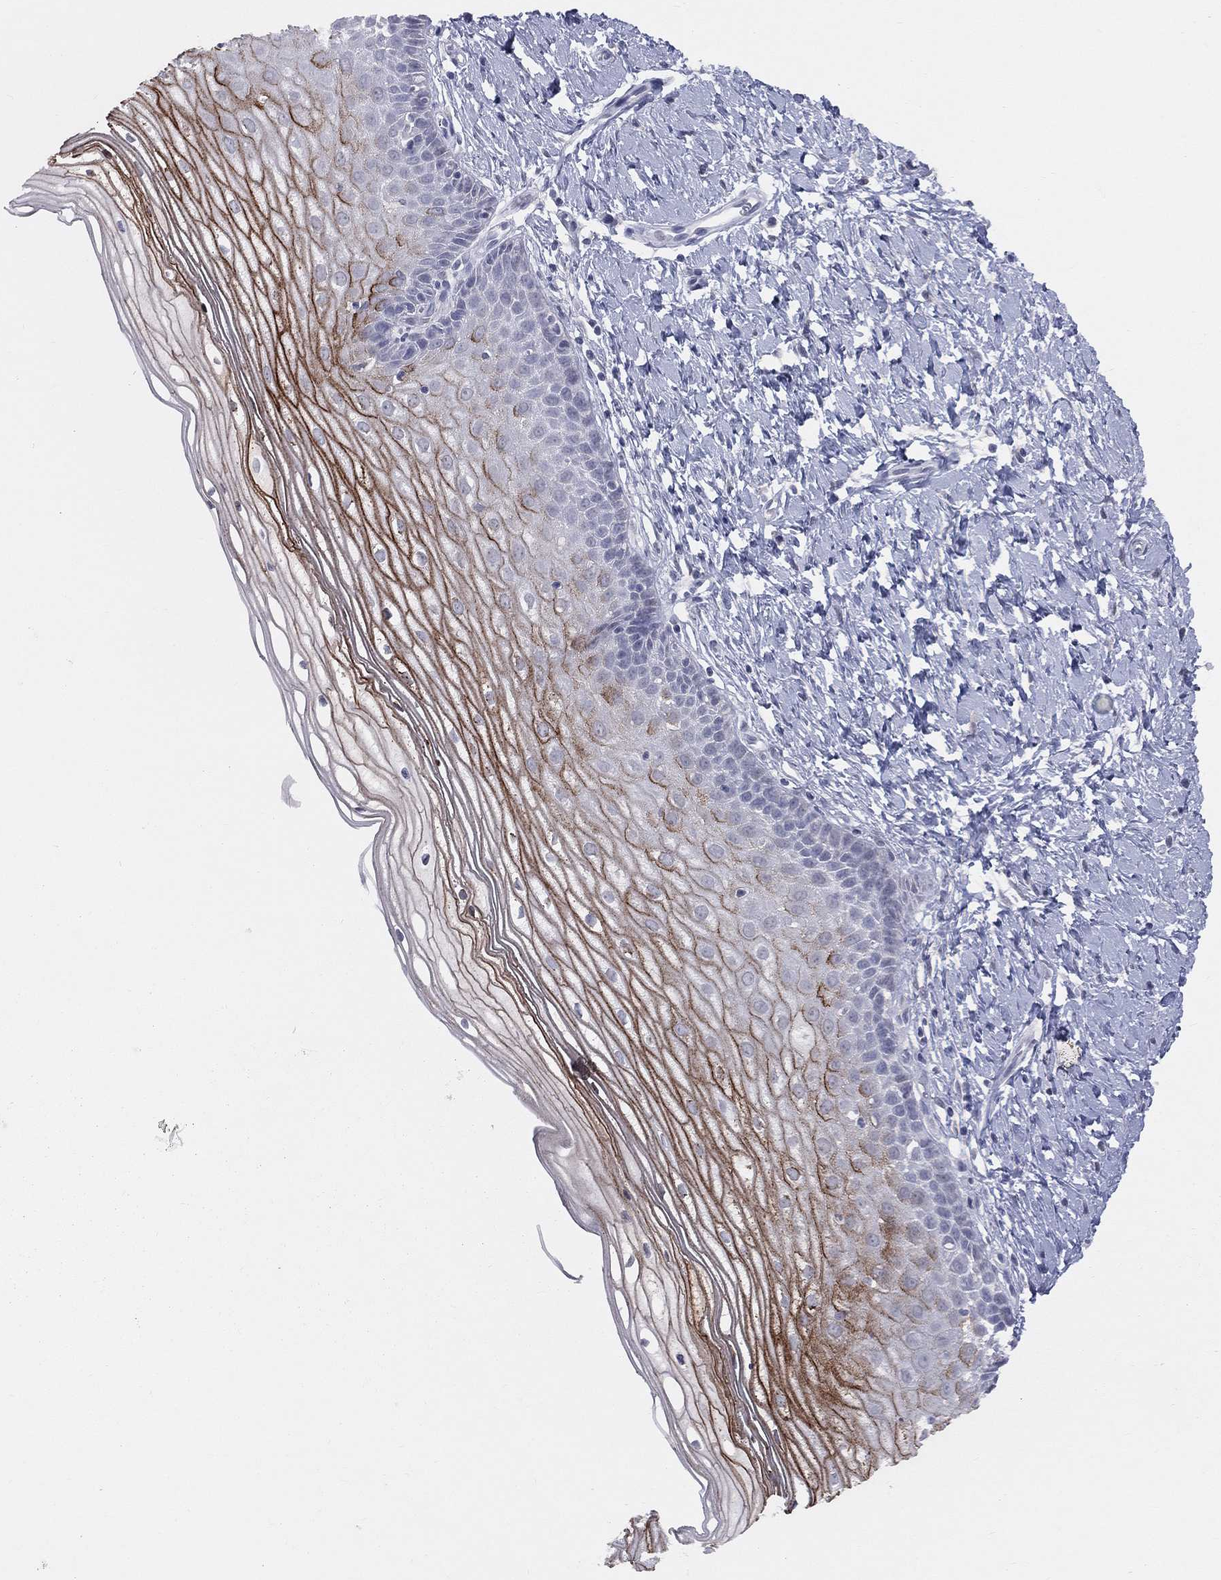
{"staining": {"intensity": "negative", "quantity": "none", "location": "none"}, "tissue": "cervix", "cell_type": "Glandular cells", "image_type": "normal", "snomed": [{"axis": "morphology", "description": "Normal tissue, NOS"}, {"axis": "topography", "description": "Cervix"}], "caption": "Histopathology image shows no protein staining in glandular cells of benign cervix.", "gene": "DMKN", "patient": {"sex": "female", "age": 37}}